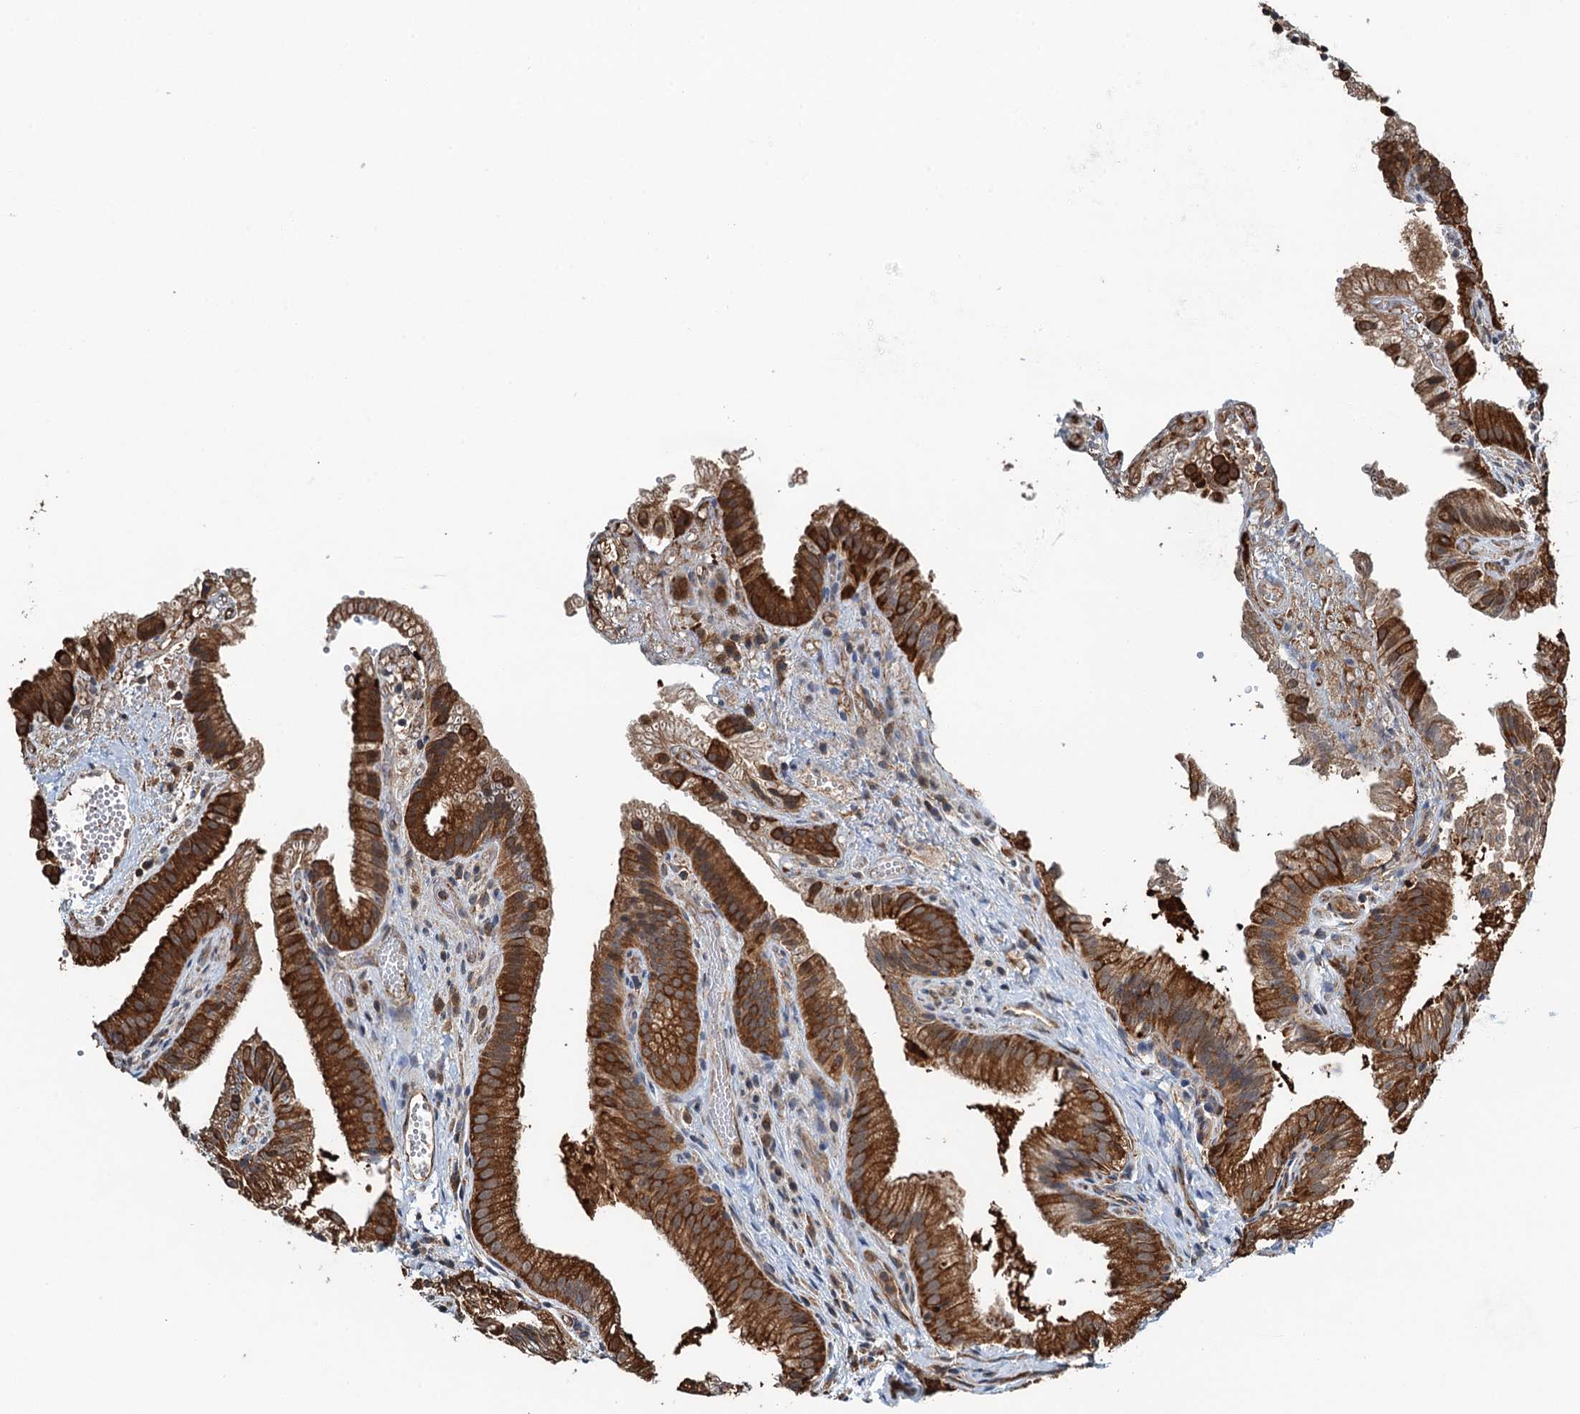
{"staining": {"intensity": "strong", "quantity": ">75%", "location": "cytoplasmic/membranous"}, "tissue": "gallbladder", "cell_type": "Glandular cells", "image_type": "normal", "snomed": [{"axis": "morphology", "description": "Normal tissue, NOS"}, {"axis": "topography", "description": "Gallbladder"}], "caption": "The immunohistochemical stain shows strong cytoplasmic/membranous expression in glandular cells of unremarkable gallbladder.", "gene": "WHAMM", "patient": {"sex": "female", "age": 30}}